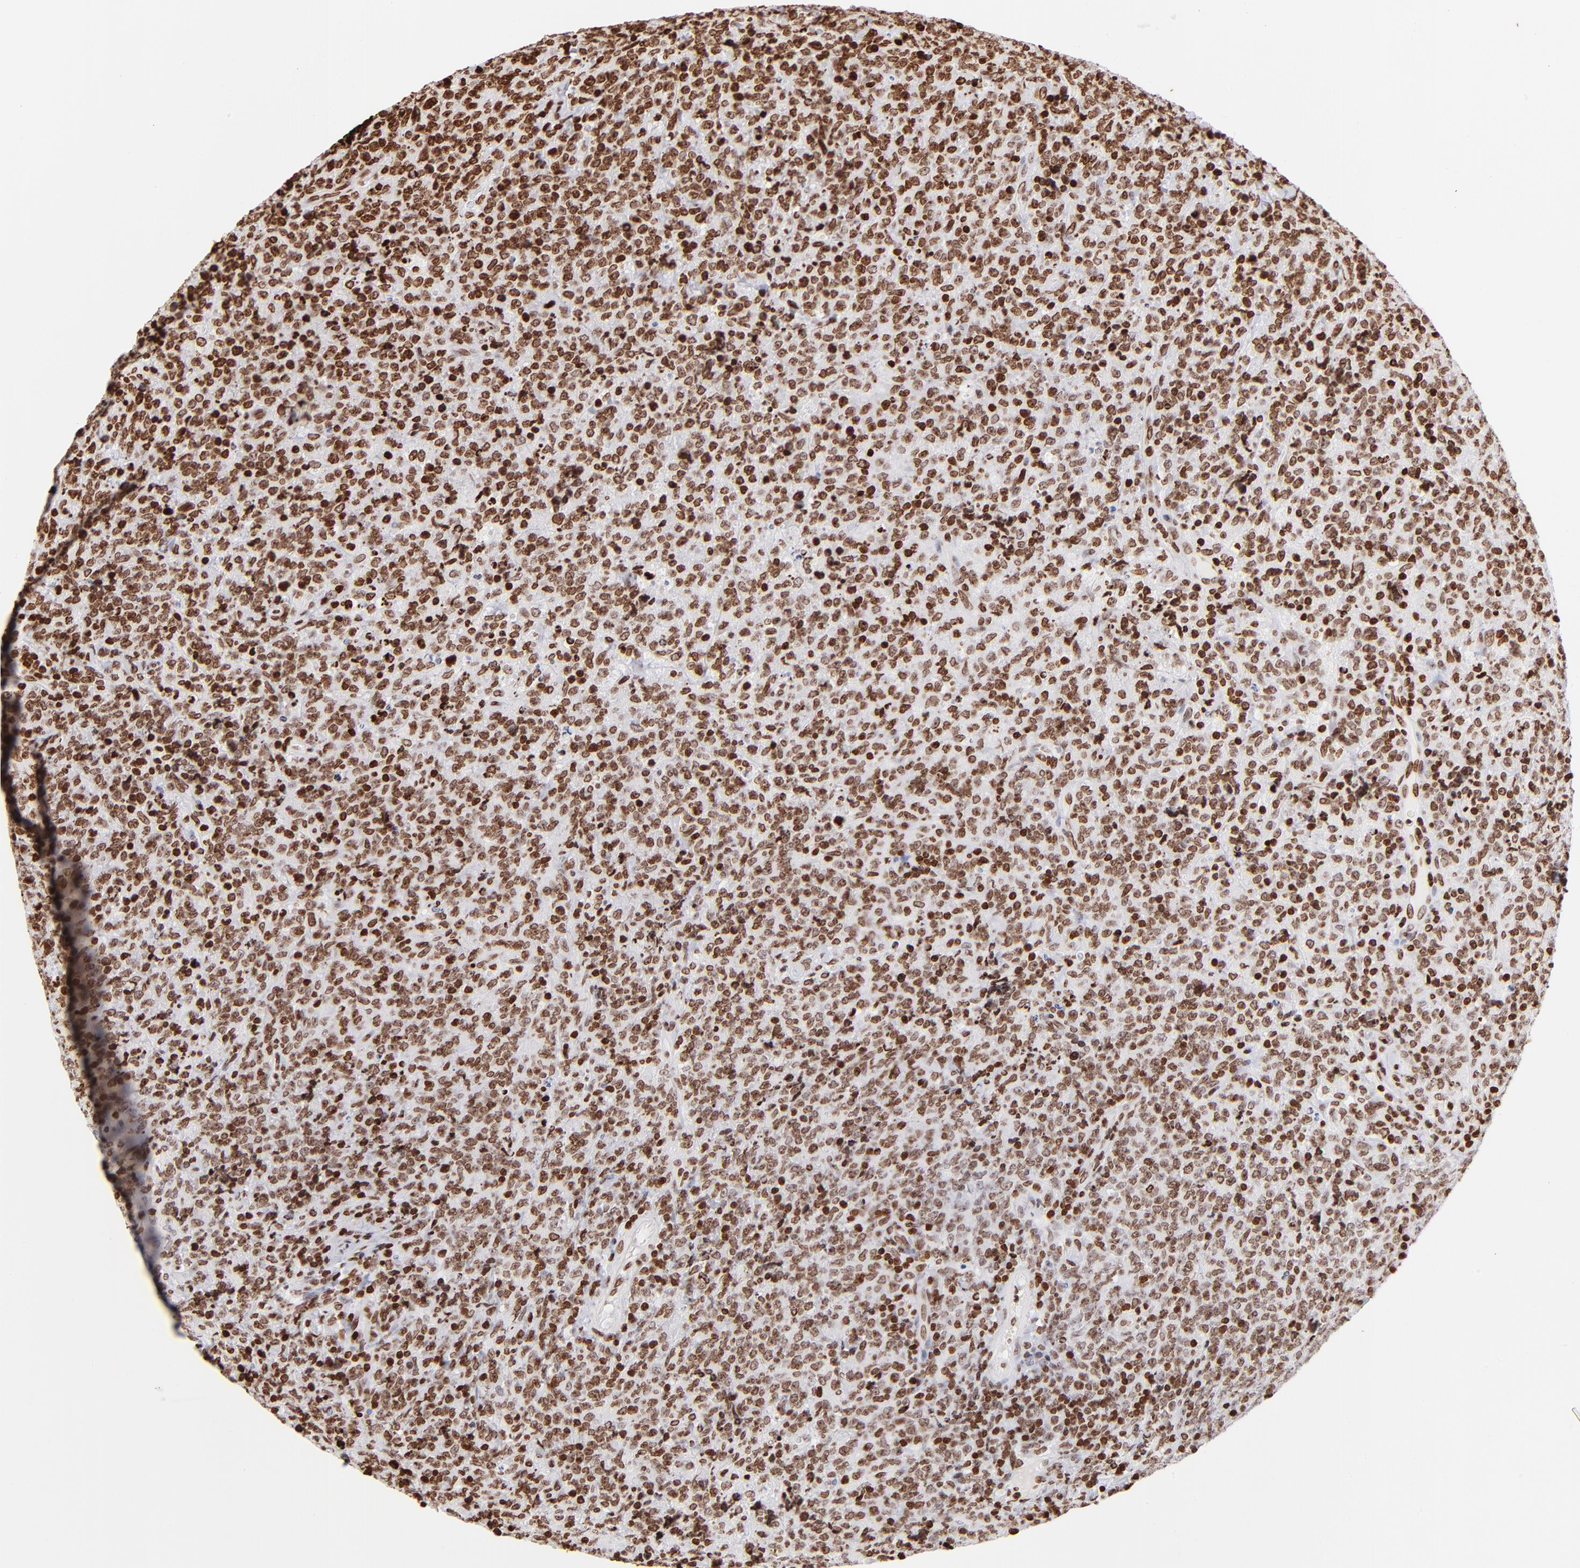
{"staining": {"intensity": "strong", "quantity": ">75%", "location": "nuclear"}, "tissue": "lymphoma", "cell_type": "Tumor cells", "image_type": "cancer", "snomed": [{"axis": "morphology", "description": "Malignant lymphoma, non-Hodgkin's type, High grade"}, {"axis": "topography", "description": "Tonsil"}], "caption": "High-grade malignant lymphoma, non-Hodgkin's type tissue reveals strong nuclear staining in approximately >75% of tumor cells Ihc stains the protein of interest in brown and the nuclei are stained blue.", "gene": "RTL4", "patient": {"sex": "female", "age": 36}}